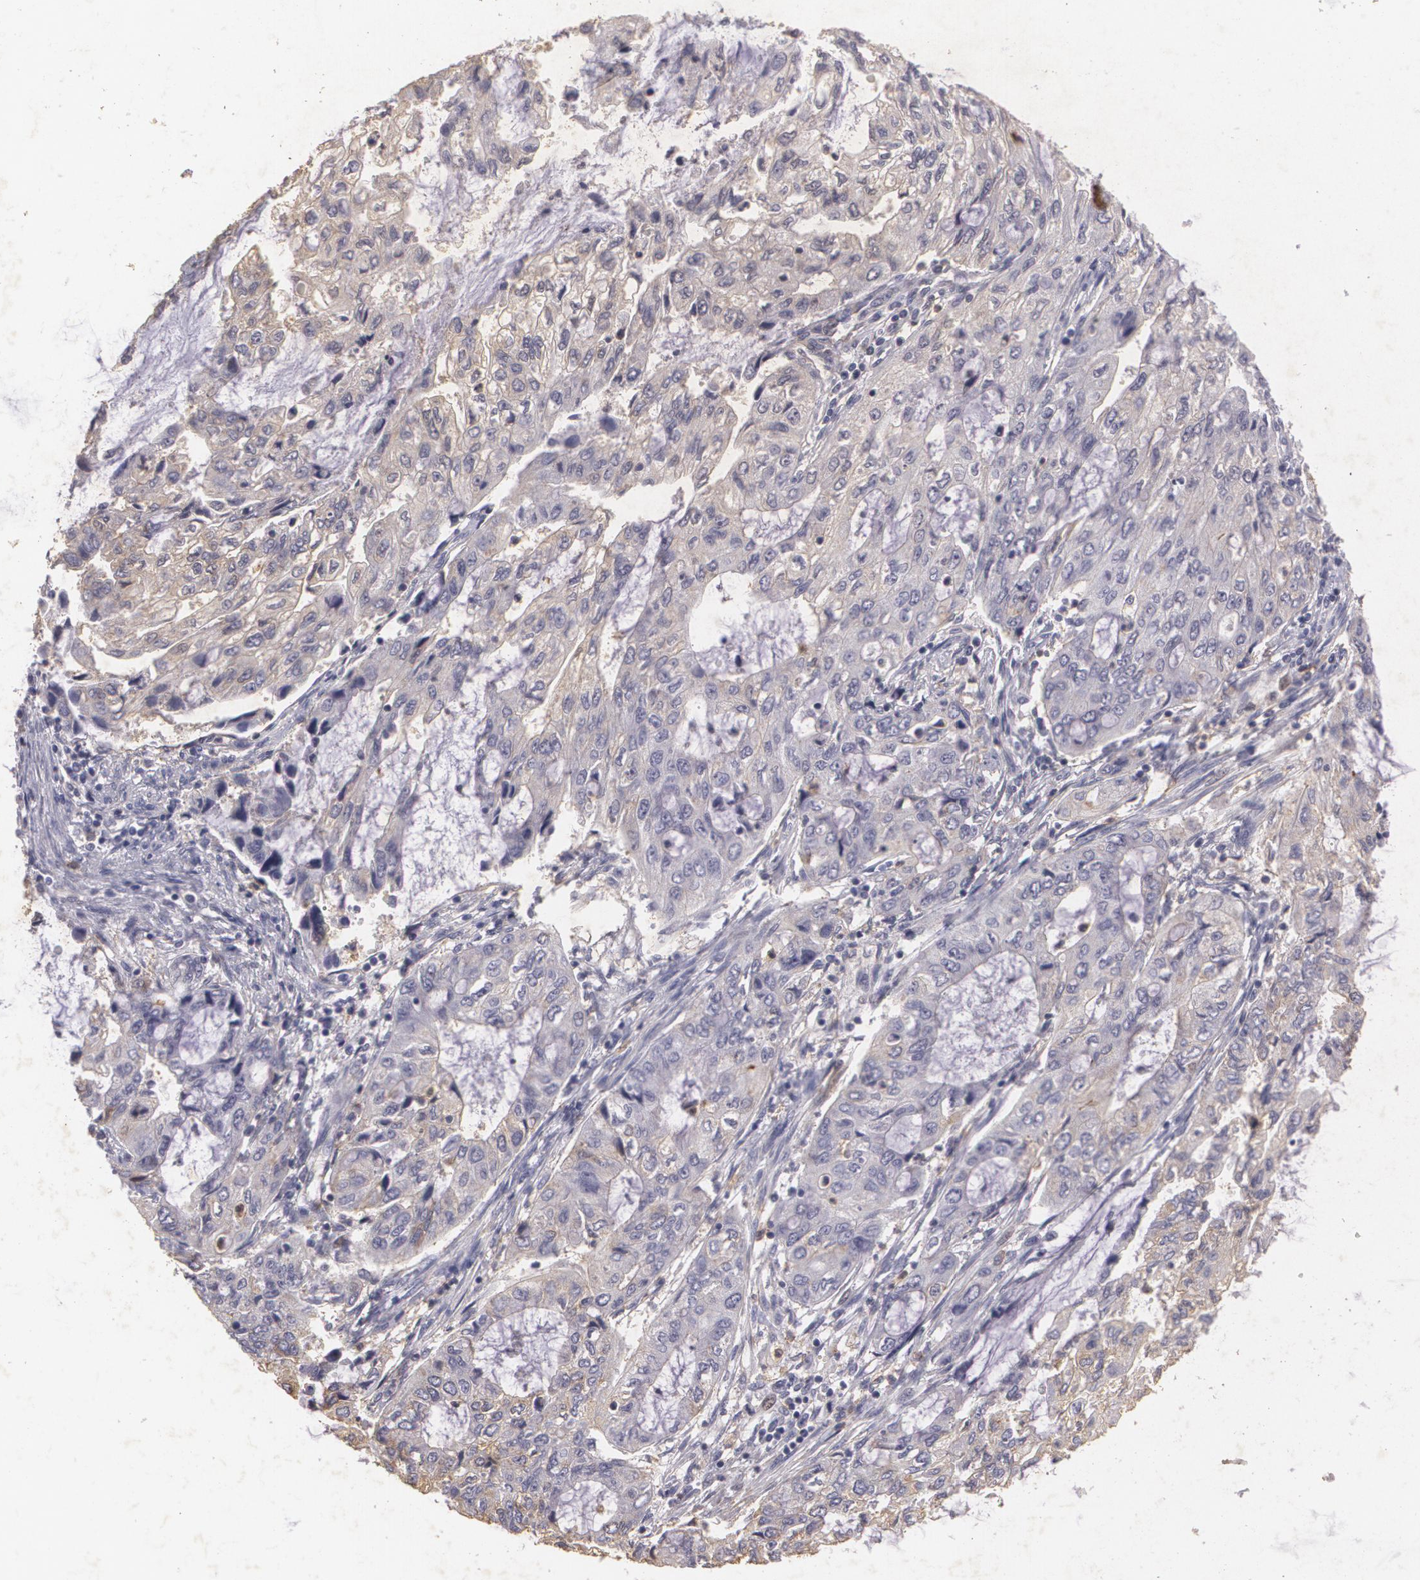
{"staining": {"intensity": "weak", "quantity": "25%-75%", "location": "cytoplasmic/membranous"}, "tissue": "stomach cancer", "cell_type": "Tumor cells", "image_type": "cancer", "snomed": [{"axis": "morphology", "description": "Adenocarcinoma, NOS"}, {"axis": "topography", "description": "Stomach, upper"}], "caption": "Immunohistochemical staining of stomach cancer (adenocarcinoma) reveals low levels of weak cytoplasmic/membranous protein staining in about 25%-75% of tumor cells.", "gene": "KCNA4", "patient": {"sex": "female", "age": 52}}